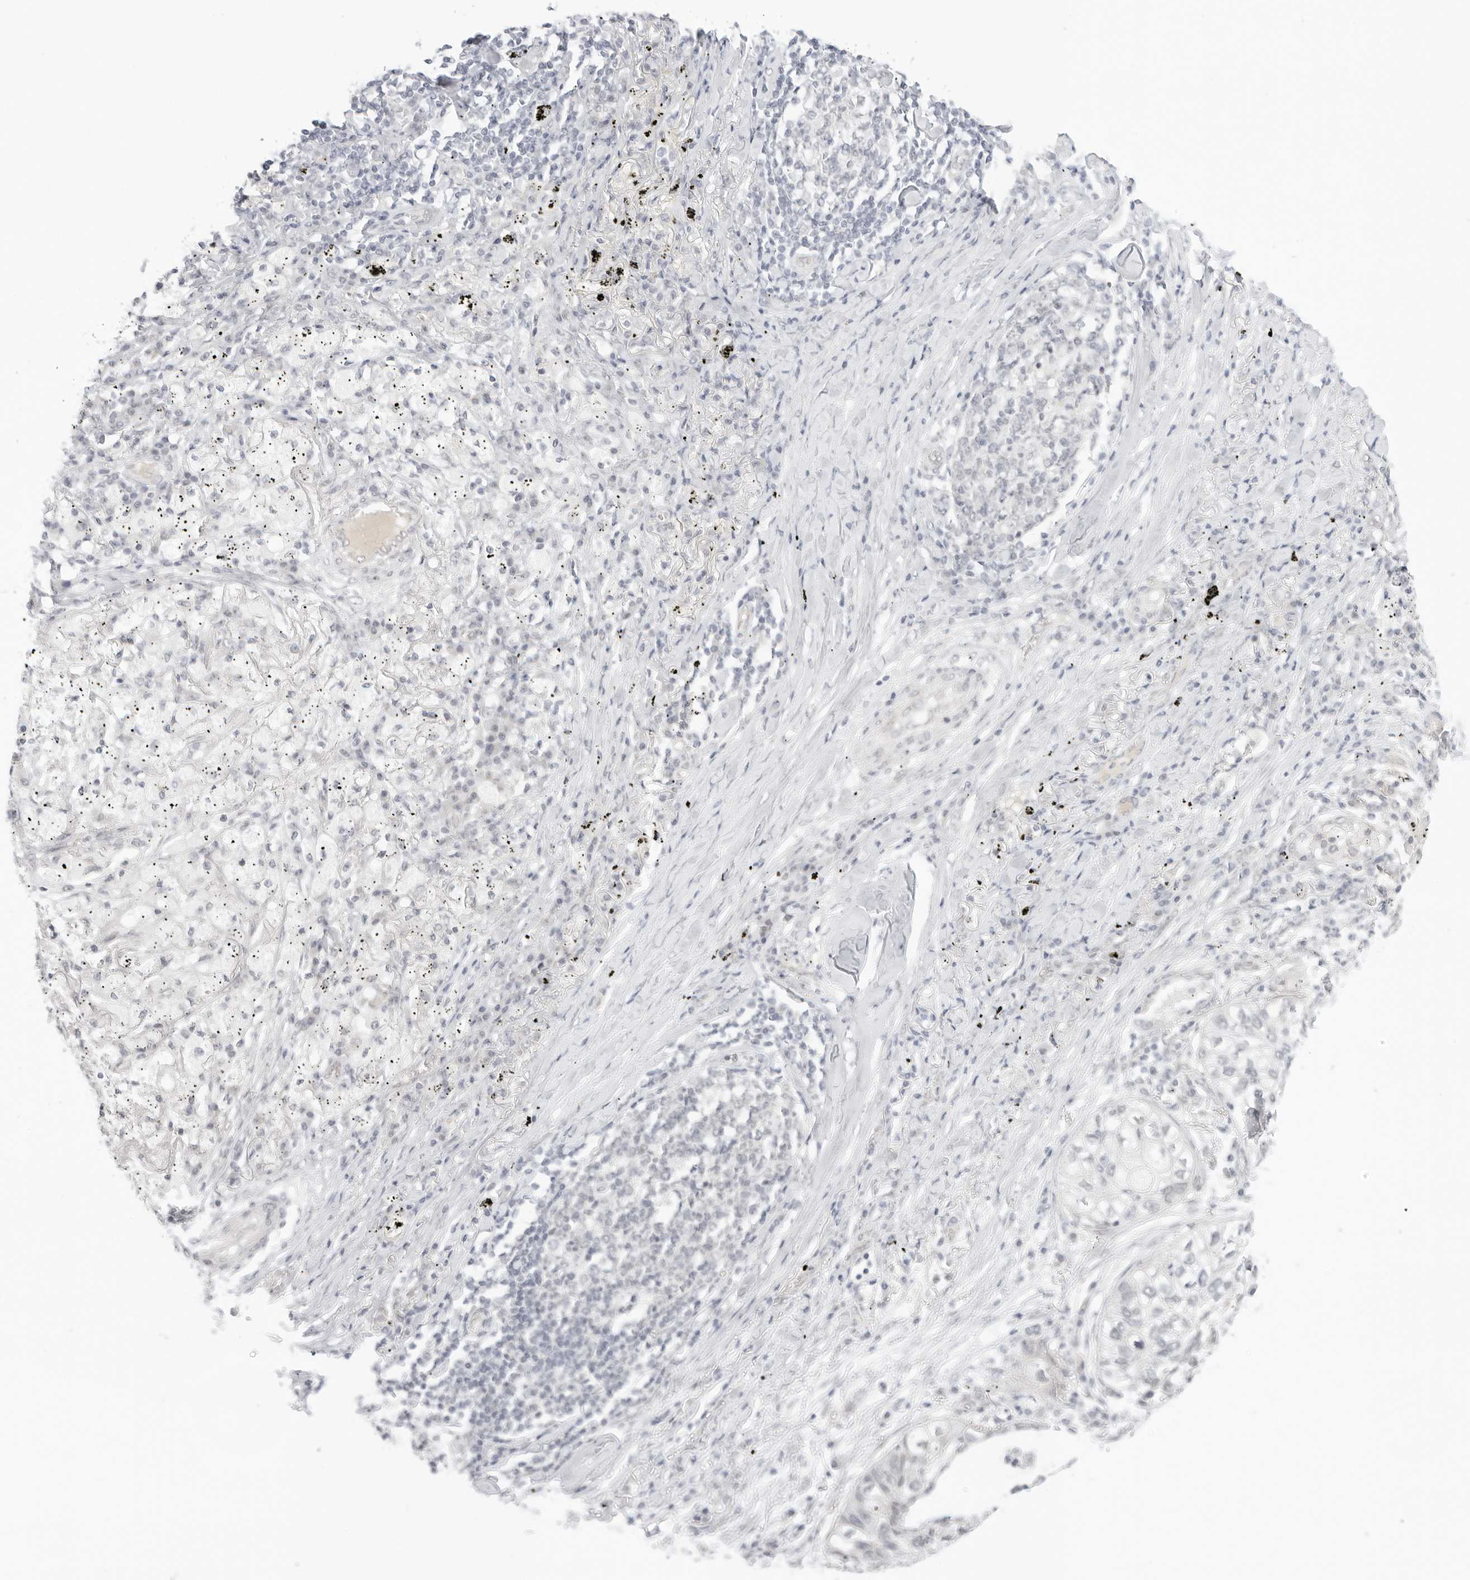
{"staining": {"intensity": "negative", "quantity": "none", "location": "none"}, "tissue": "lung cancer", "cell_type": "Tumor cells", "image_type": "cancer", "snomed": [{"axis": "morphology", "description": "Squamous cell carcinoma, NOS"}, {"axis": "topography", "description": "Lung"}], "caption": "Immunohistochemical staining of human lung cancer exhibits no significant expression in tumor cells.", "gene": "MED18", "patient": {"sex": "female", "age": 63}}